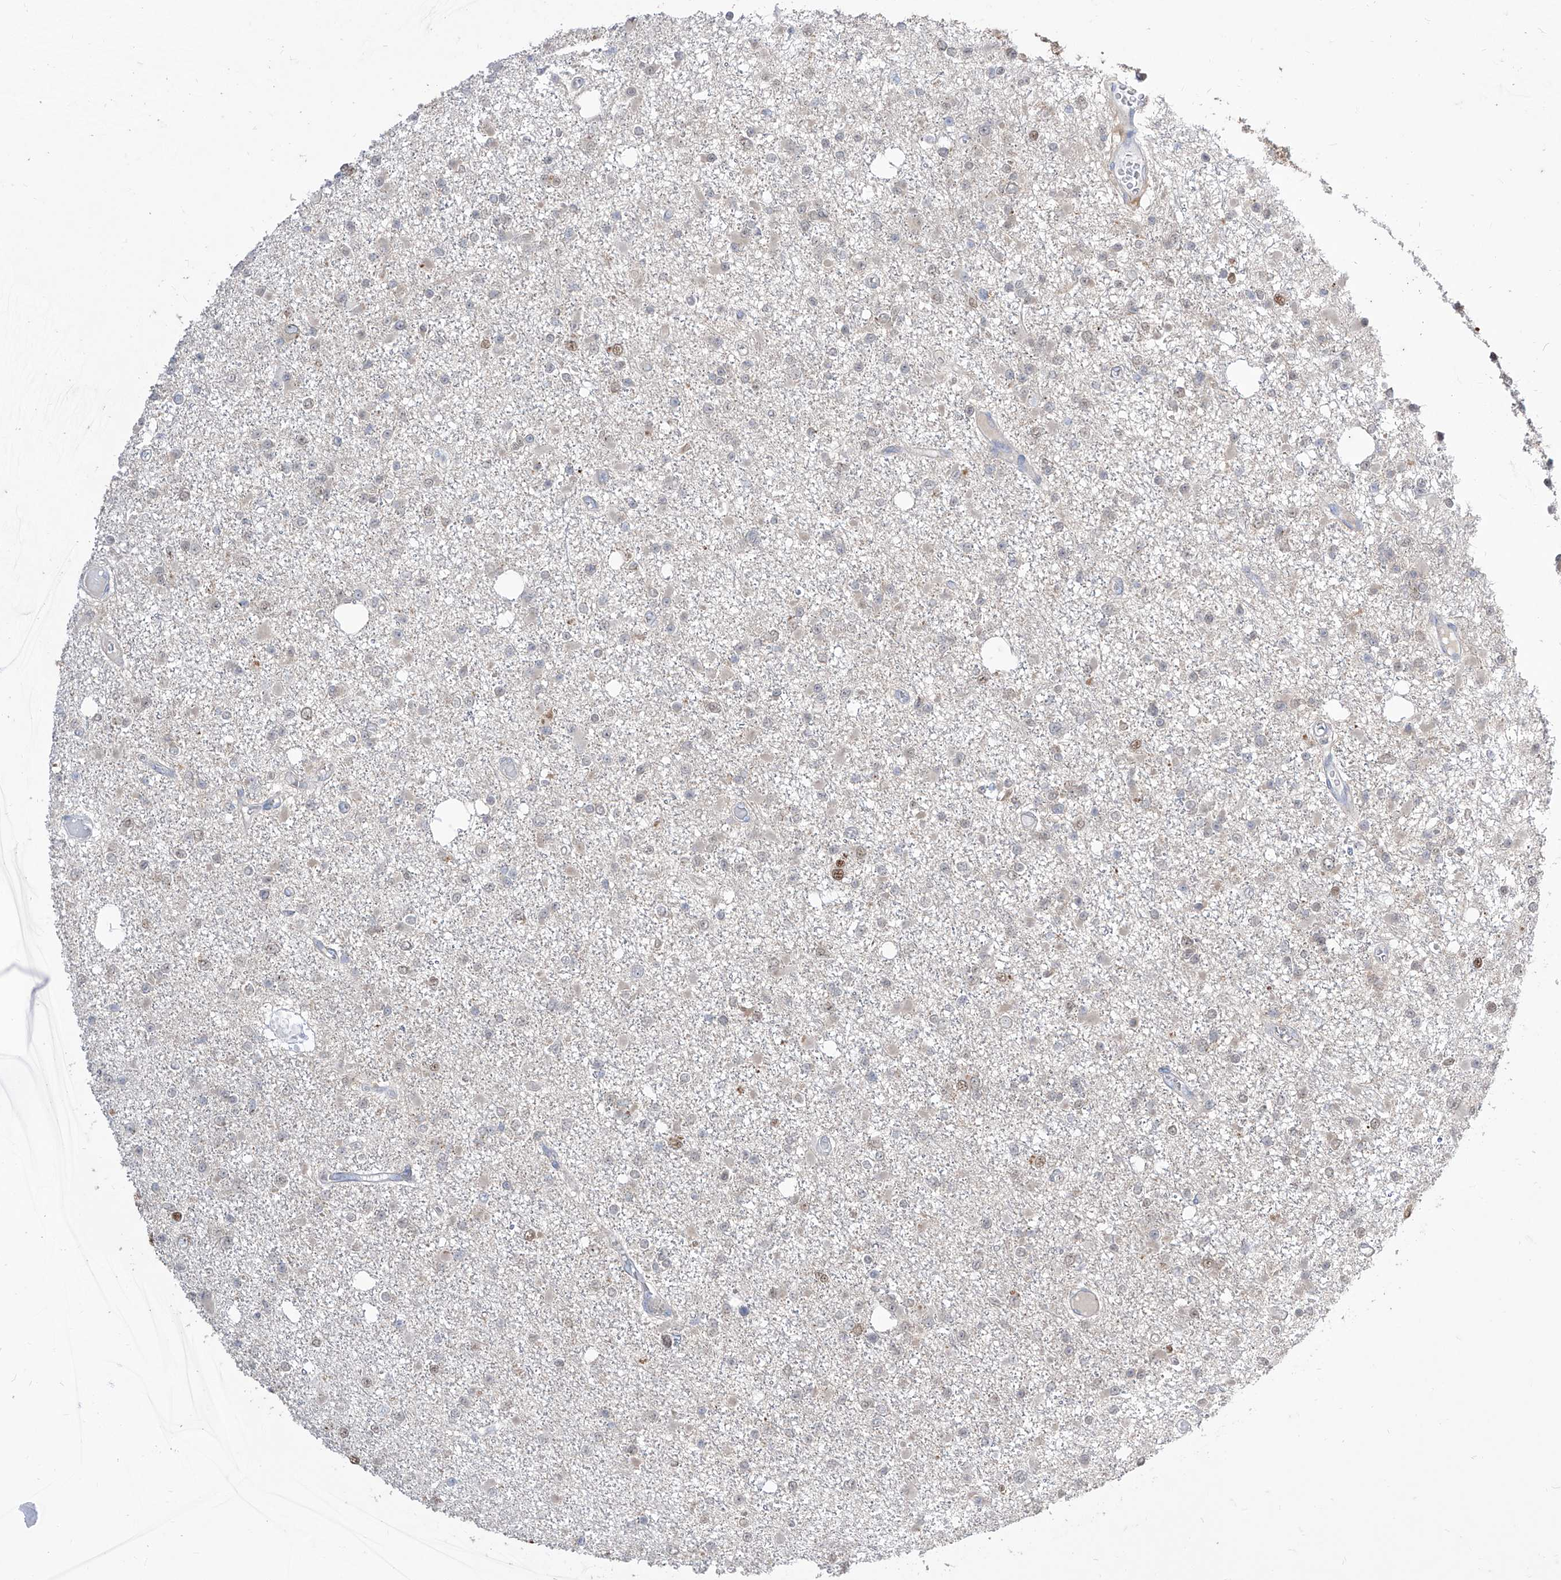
{"staining": {"intensity": "weak", "quantity": "<25%", "location": "nuclear"}, "tissue": "glioma", "cell_type": "Tumor cells", "image_type": "cancer", "snomed": [{"axis": "morphology", "description": "Glioma, malignant, Low grade"}, {"axis": "topography", "description": "Brain"}], "caption": "Micrograph shows no significant protein expression in tumor cells of glioma.", "gene": "BROX", "patient": {"sex": "female", "age": 22}}